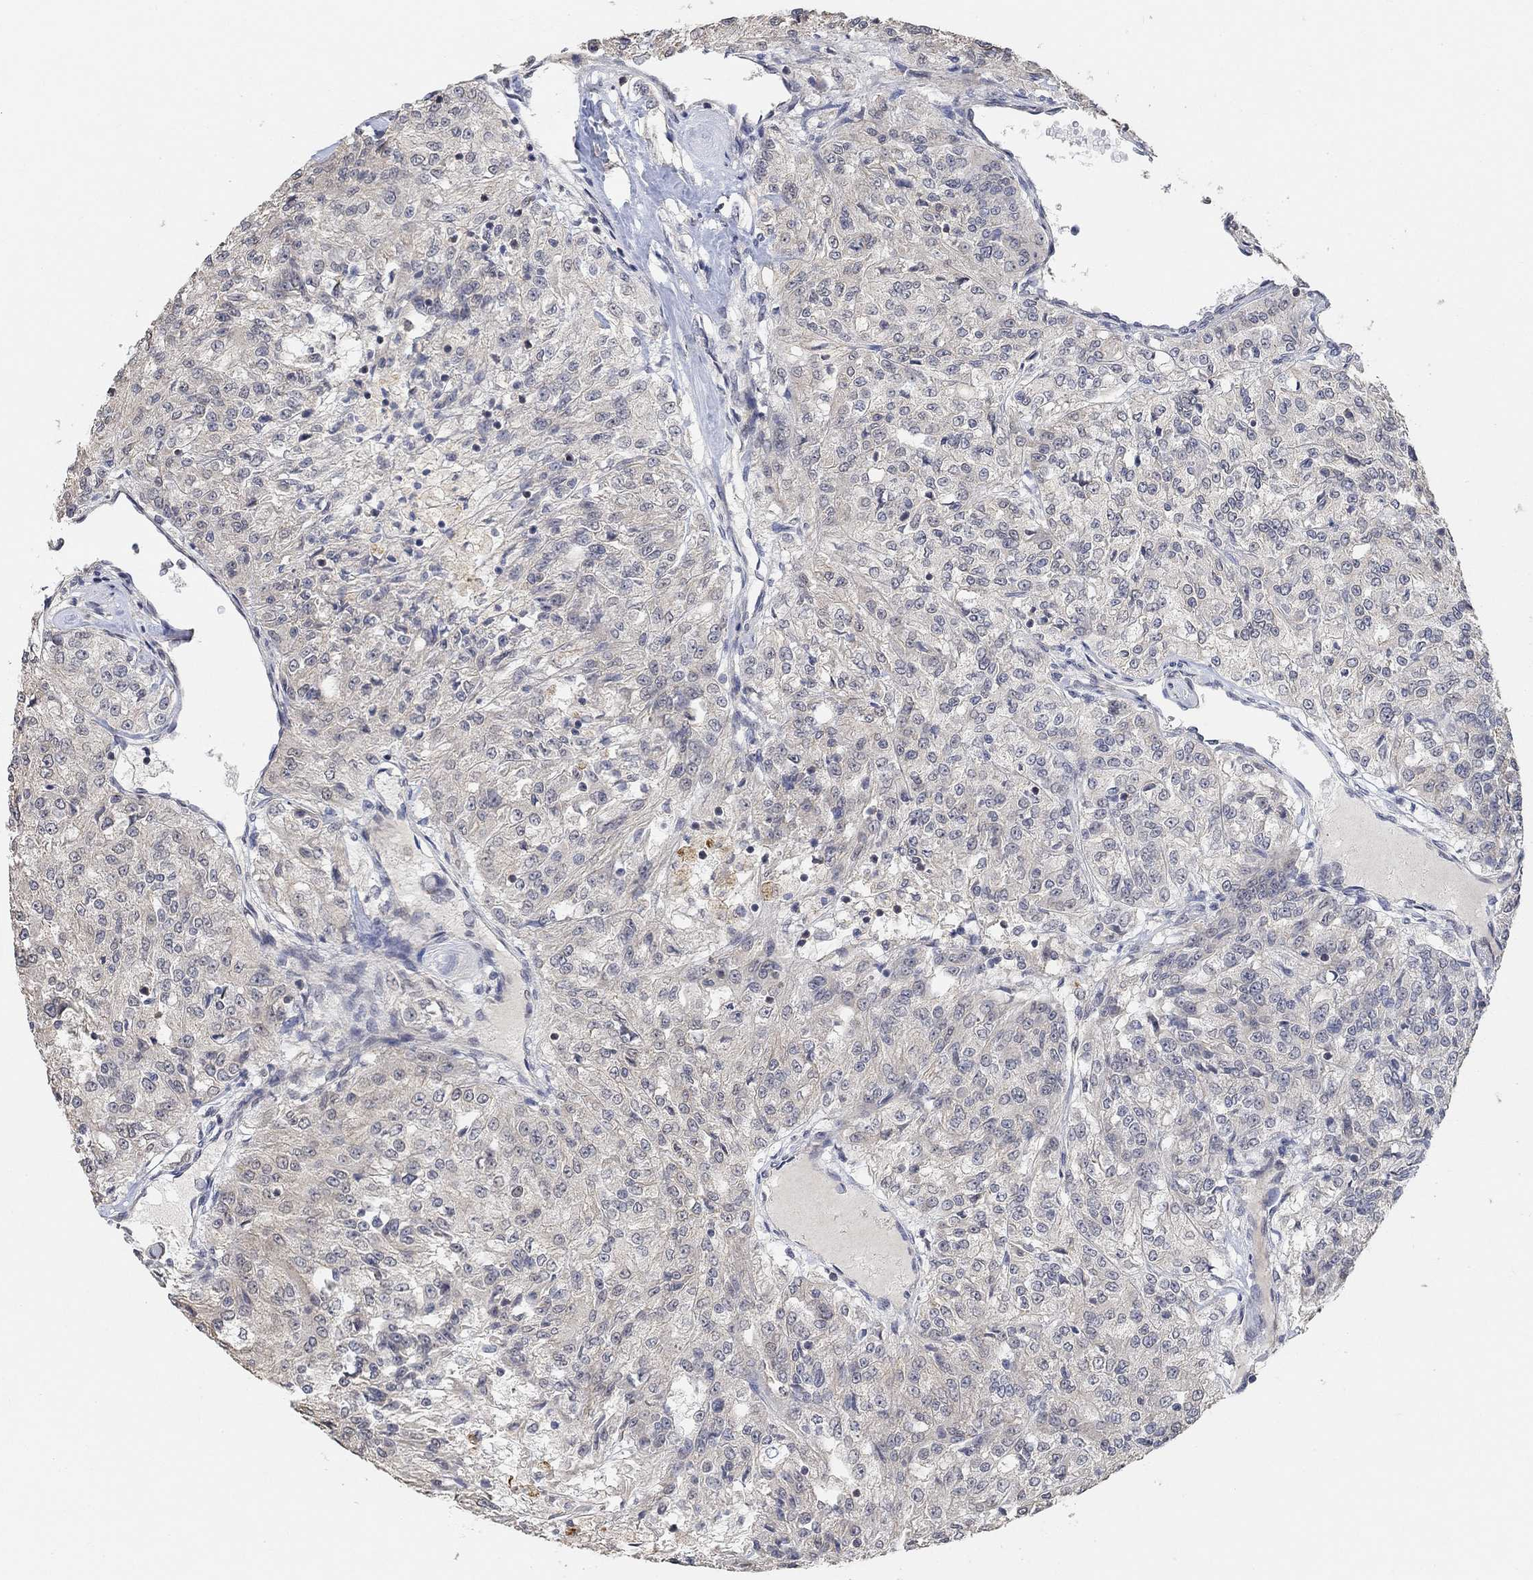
{"staining": {"intensity": "negative", "quantity": "none", "location": "none"}, "tissue": "renal cancer", "cell_type": "Tumor cells", "image_type": "cancer", "snomed": [{"axis": "morphology", "description": "Adenocarcinoma, NOS"}, {"axis": "topography", "description": "Kidney"}], "caption": "A high-resolution histopathology image shows IHC staining of renal adenocarcinoma, which exhibits no significant positivity in tumor cells.", "gene": "UNC5B", "patient": {"sex": "female", "age": 63}}